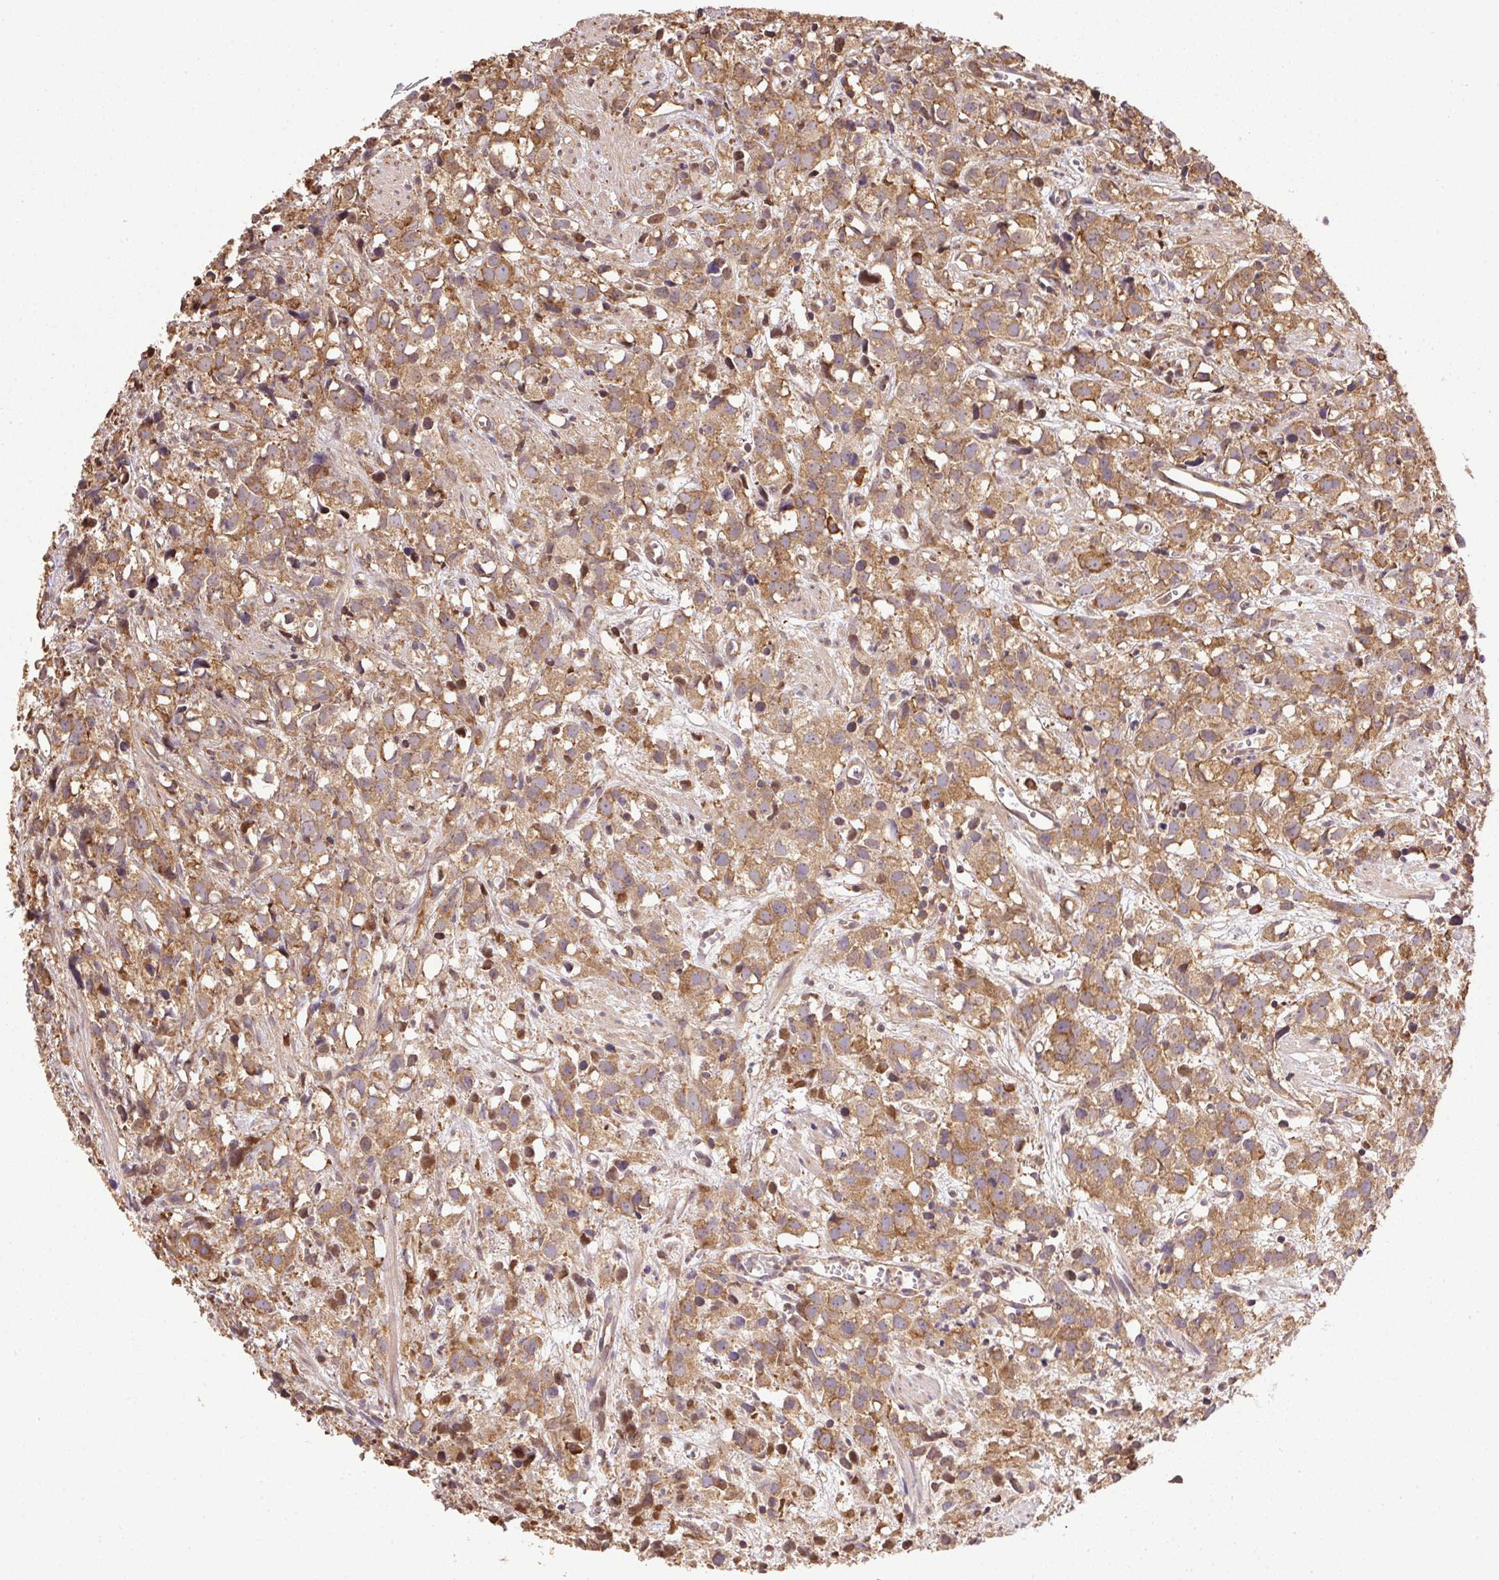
{"staining": {"intensity": "moderate", "quantity": ">75%", "location": "cytoplasmic/membranous"}, "tissue": "prostate cancer", "cell_type": "Tumor cells", "image_type": "cancer", "snomed": [{"axis": "morphology", "description": "Adenocarcinoma, High grade"}, {"axis": "topography", "description": "Prostate"}], "caption": "This histopathology image reveals immunohistochemistry (IHC) staining of adenocarcinoma (high-grade) (prostate), with medium moderate cytoplasmic/membranous positivity in approximately >75% of tumor cells.", "gene": "EIF2S1", "patient": {"sex": "male", "age": 68}}